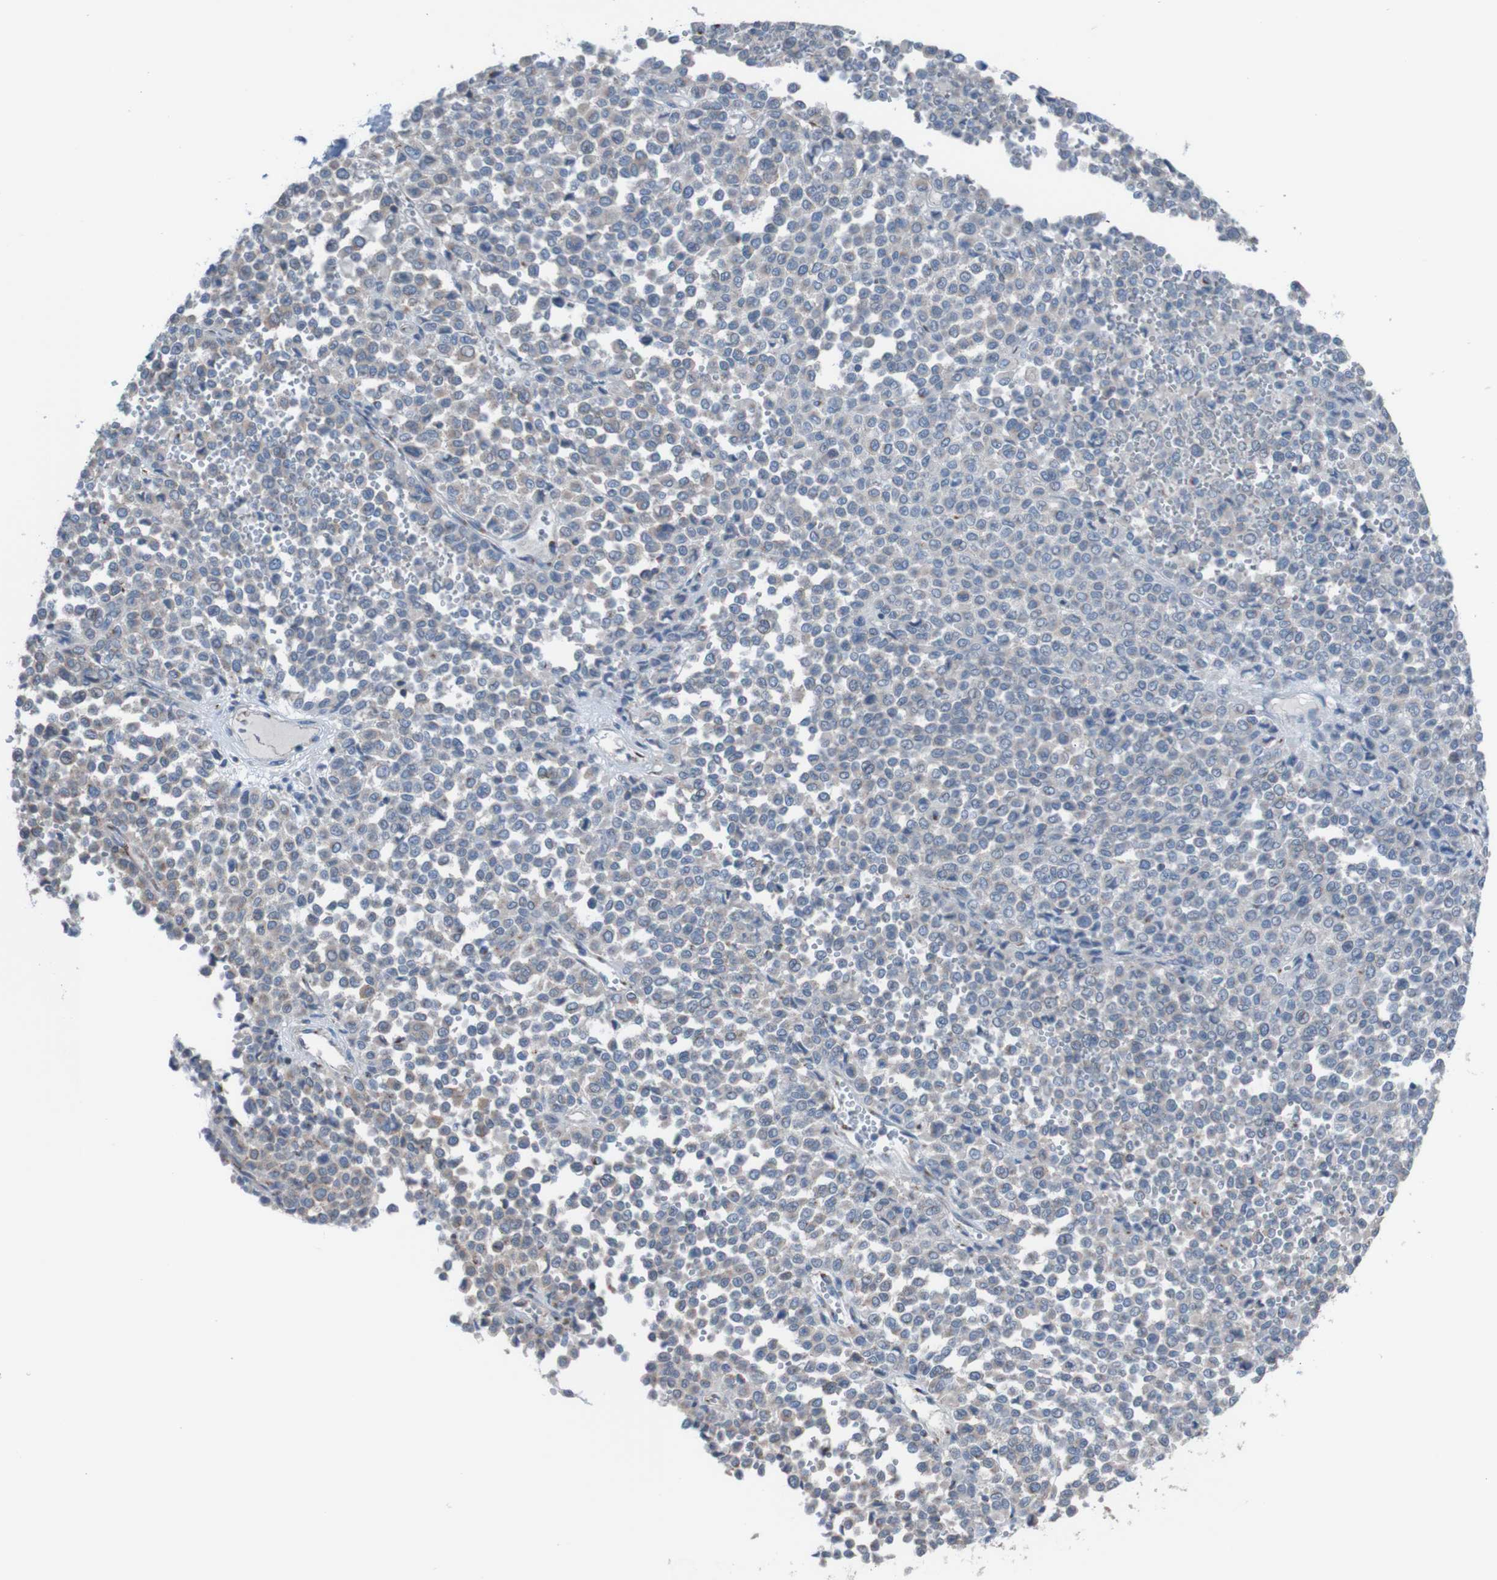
{"staining": {"intensity": "negative", "quantity": "none", "location": "none"}, "tissue": "melanoma", "cell_type": "Tumor cells", "image_type": "cancer", "snomed": [{"axis": "morphology", "description": "Malignant melanoma, Metastatic site"}, {"axis": "topography", "description": "Pancreas"}], "caption": "Human malignant melanoma (metastatic site) stained for a protein using immunohistochemistry shows no positivity in tumor cells.", "gene": "MINAR1", "patient": {"sex": "female", "age": 30}}